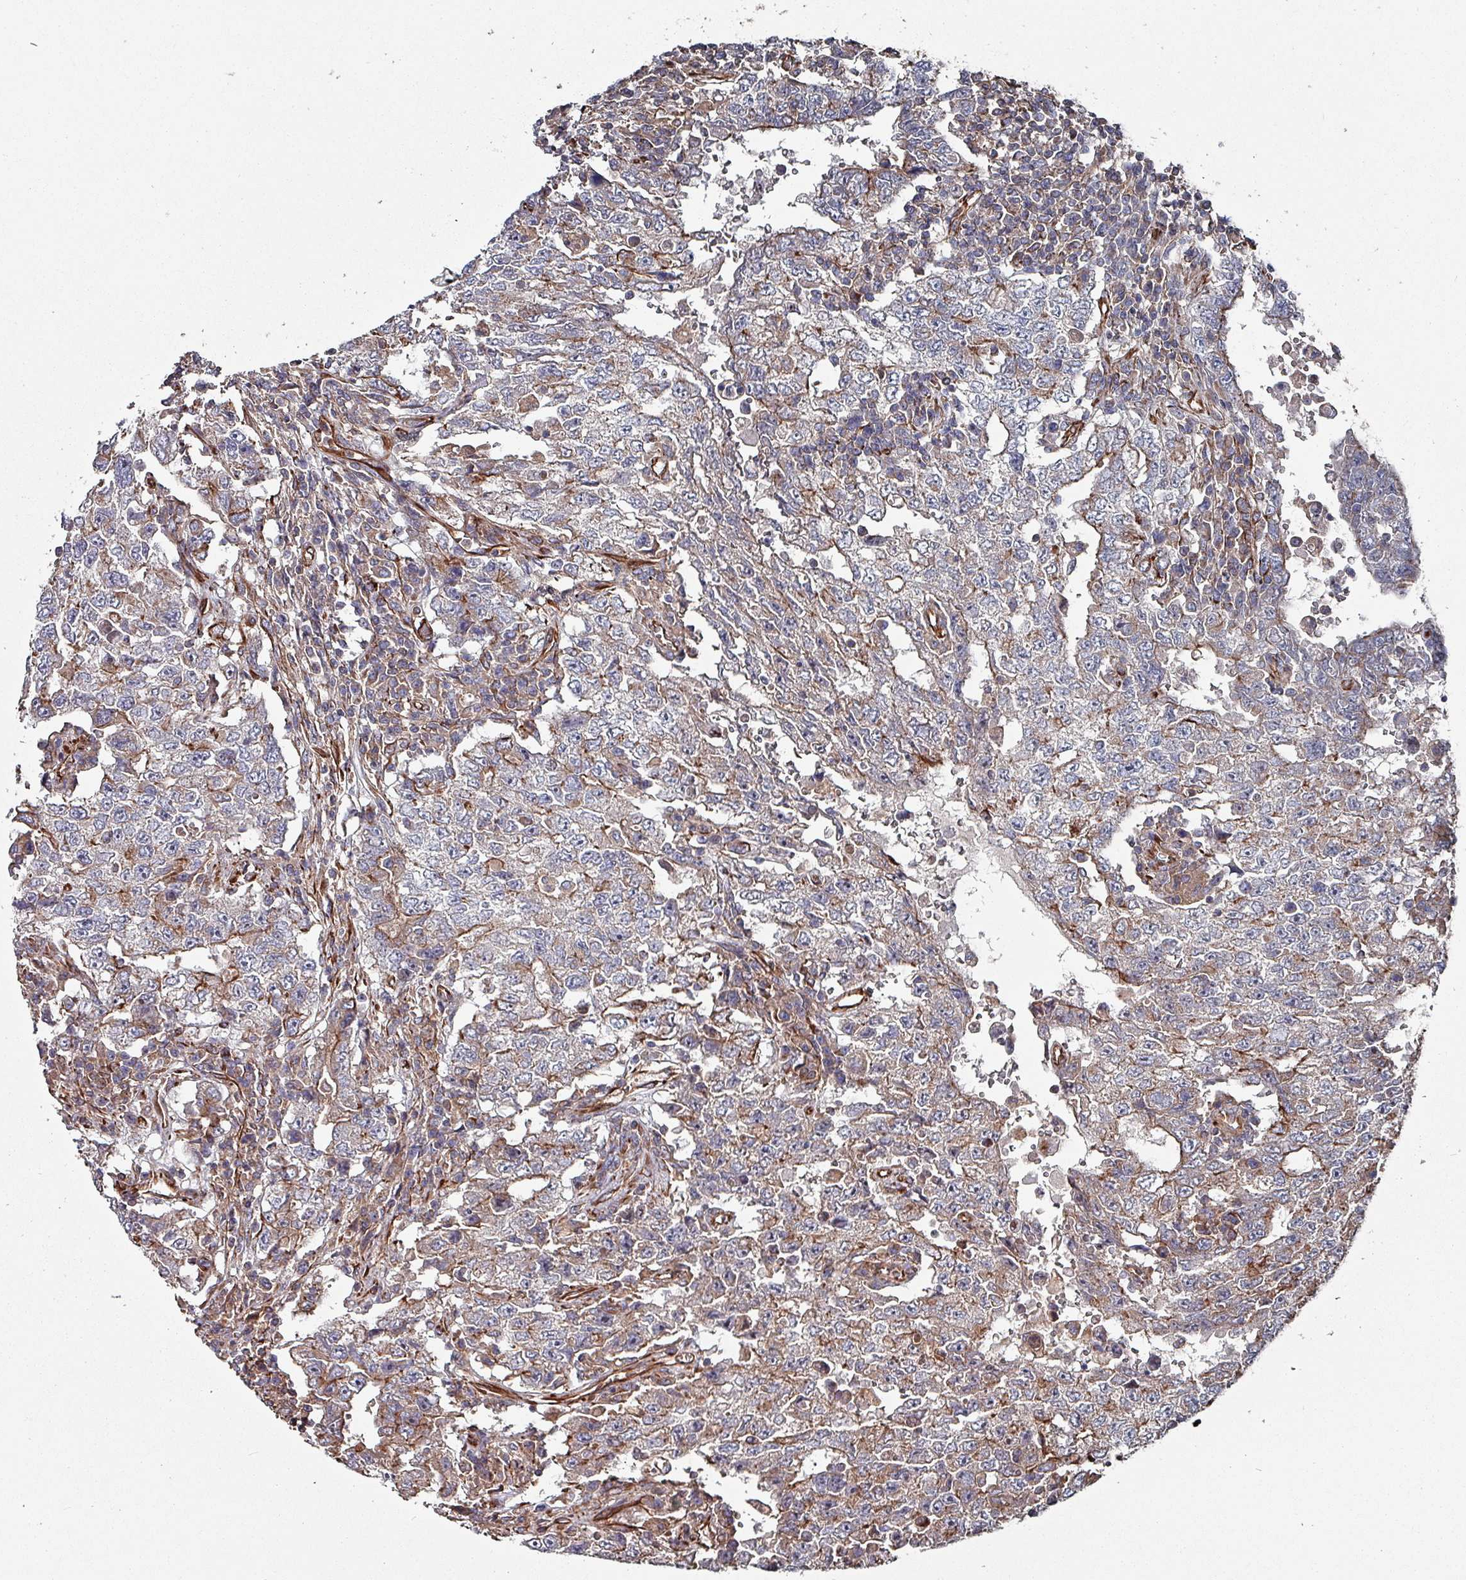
{"staining": {"intensity": "moderate", "quantity": "<25%", "location": "cytoplasmic/membranous"}, "tissue": "testis cancer", "cell_type": "Tumor cells", "image_type": "cancer", "snomed": [{"axis": "morphology", "description": "Carcinoma, Embryonal, NOS"}, {"axis": "topography", "description": "Testis"}], "caption": "The immunohistochemical stain highlights moderate cytoplasmic/membranous expression in tumor cells of testis cancer (embryonal carcinoma) tissue.", "gene": "ANO10", "patient": {"sex": "male", "age": 26}}